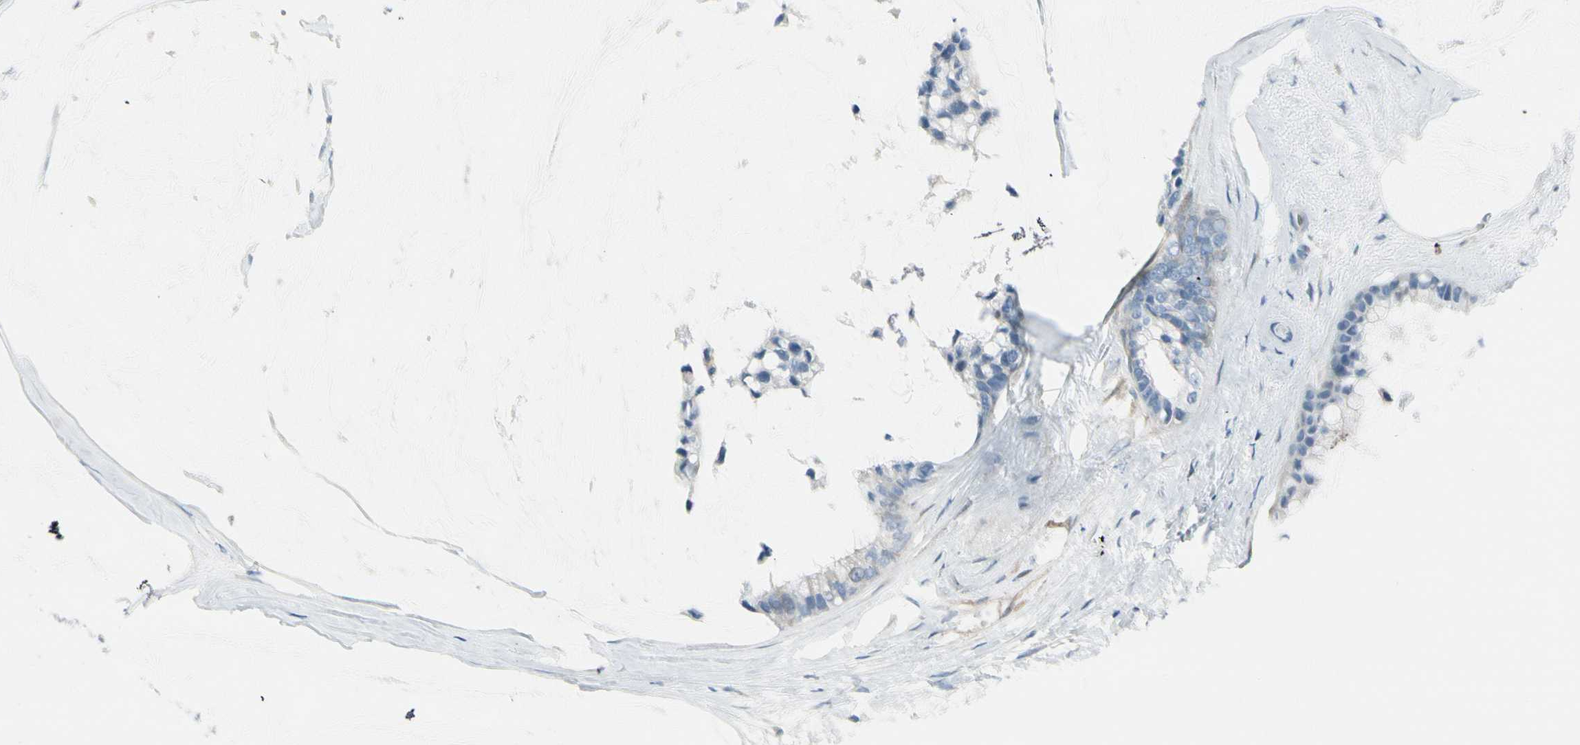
{"staining": {"intensity": "negative", "quantity": "none", "location": "none"}, "tissue": "ovarian cancer", "cell_type": "Tumor cells", "image_type": "cancer", "snomed": [{"axis": "morphology", "description": "Cystadenocarcinoma, mucinous, NOS"}, {"axis": "topography", "description": "Ovary"}], "caption": "Immunohistochemistry (IHC) photomicrograph of mucinous cystadenocarcinoma (ovarian) stained for a protein (brown), which exhibits no positivity in tumor cells.", "gene": "TRAF1", "patient": {"sex": "female", "age": 39}}